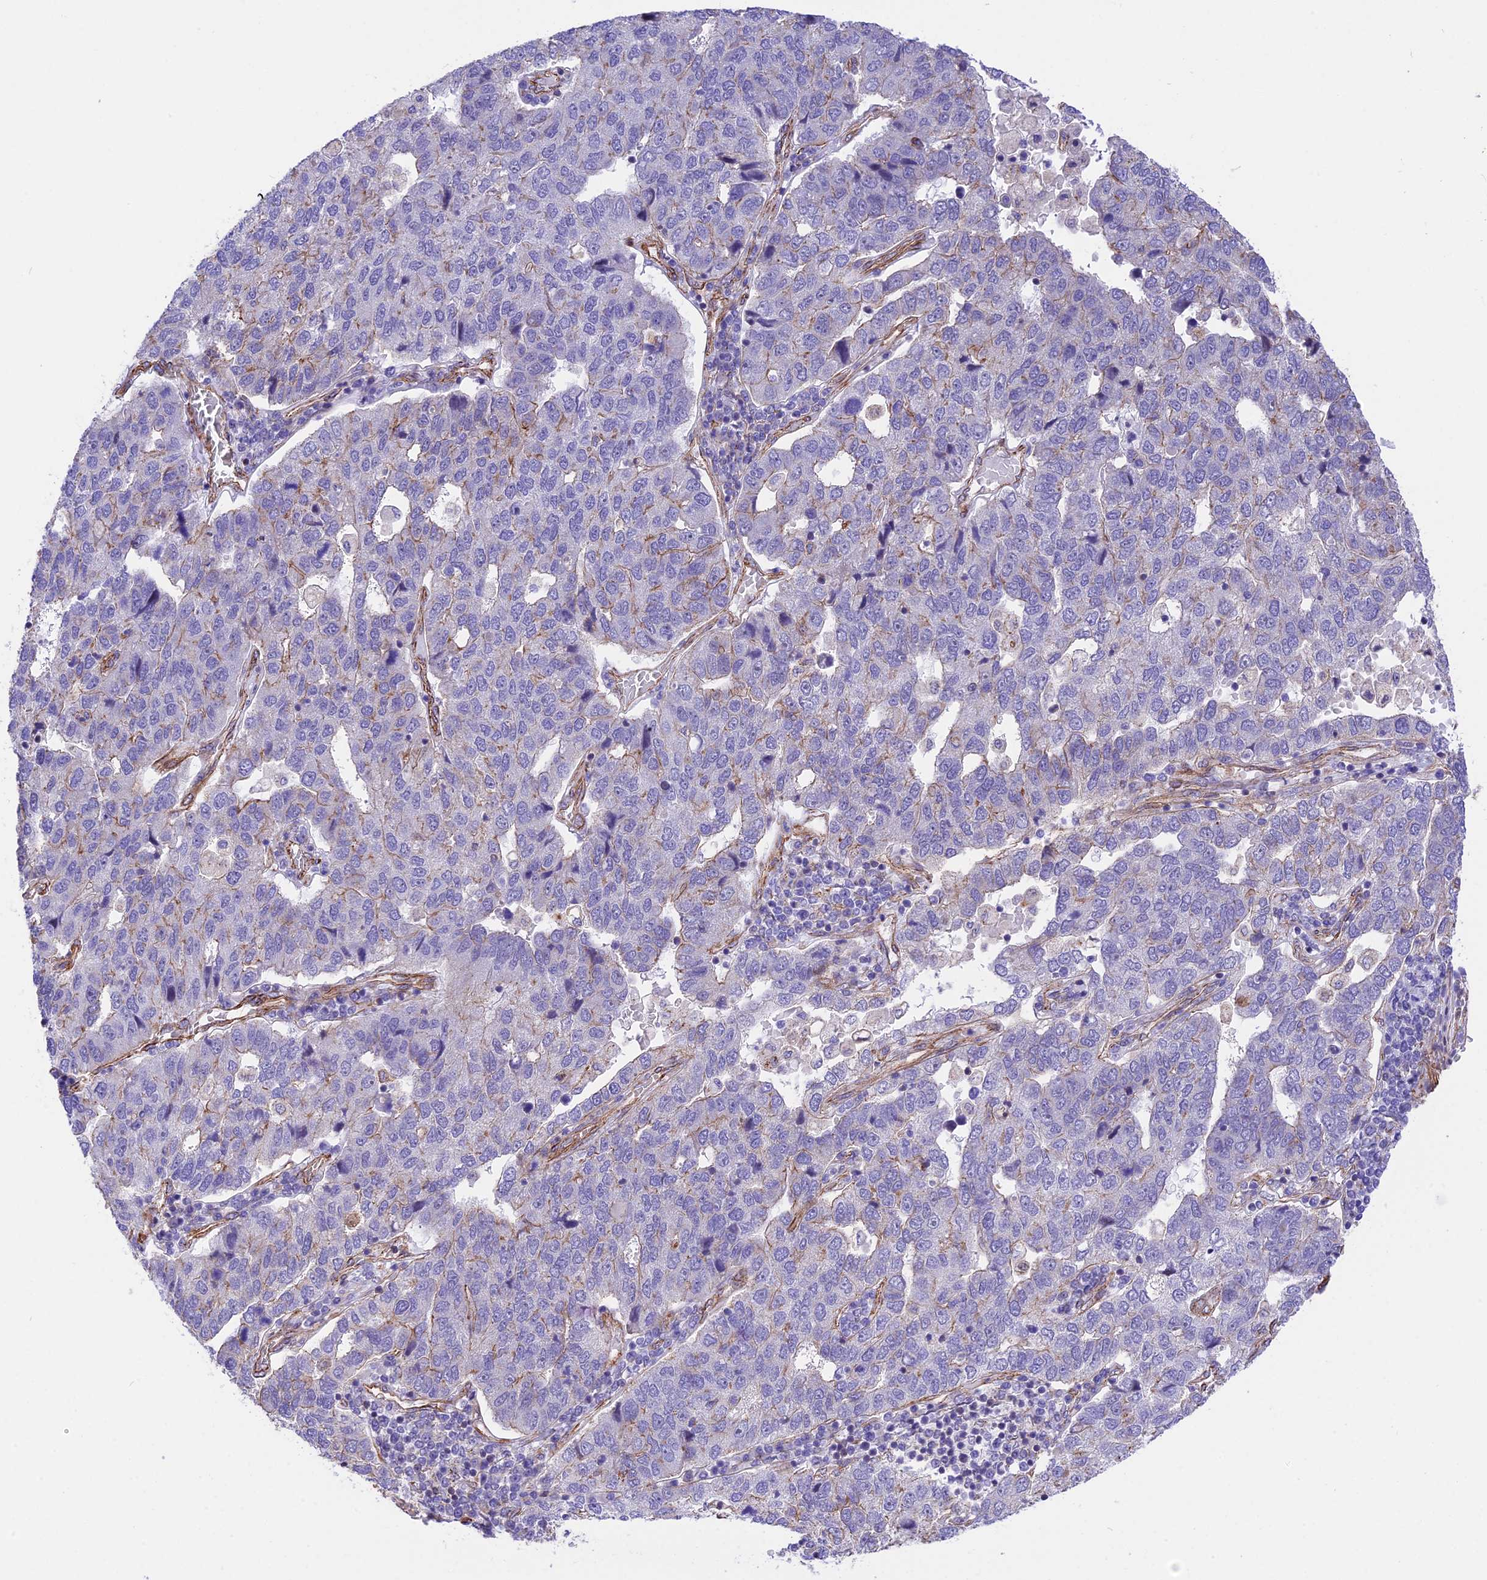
{"staining": {"intensity": "moderate", "quantity": "<25%", "location": "cytoplasmic/membranous"}, "tissue": "pancreatic cancer", "cell_type": "Tumor cells", "image_type": "cancer", "snomed": [{"axis": "morphology", "description": "Adenocarcinoma, NOS"}, {"axis": "topography", "description": "Pancreas"}], "caption": "Tumor cells exhibit moderate cytoplasmic/membranous expression in about <25% of cells in pancreatic cancer.", "gene": "R3HDM4", "patient": {"sex": "female", "age": 61}}